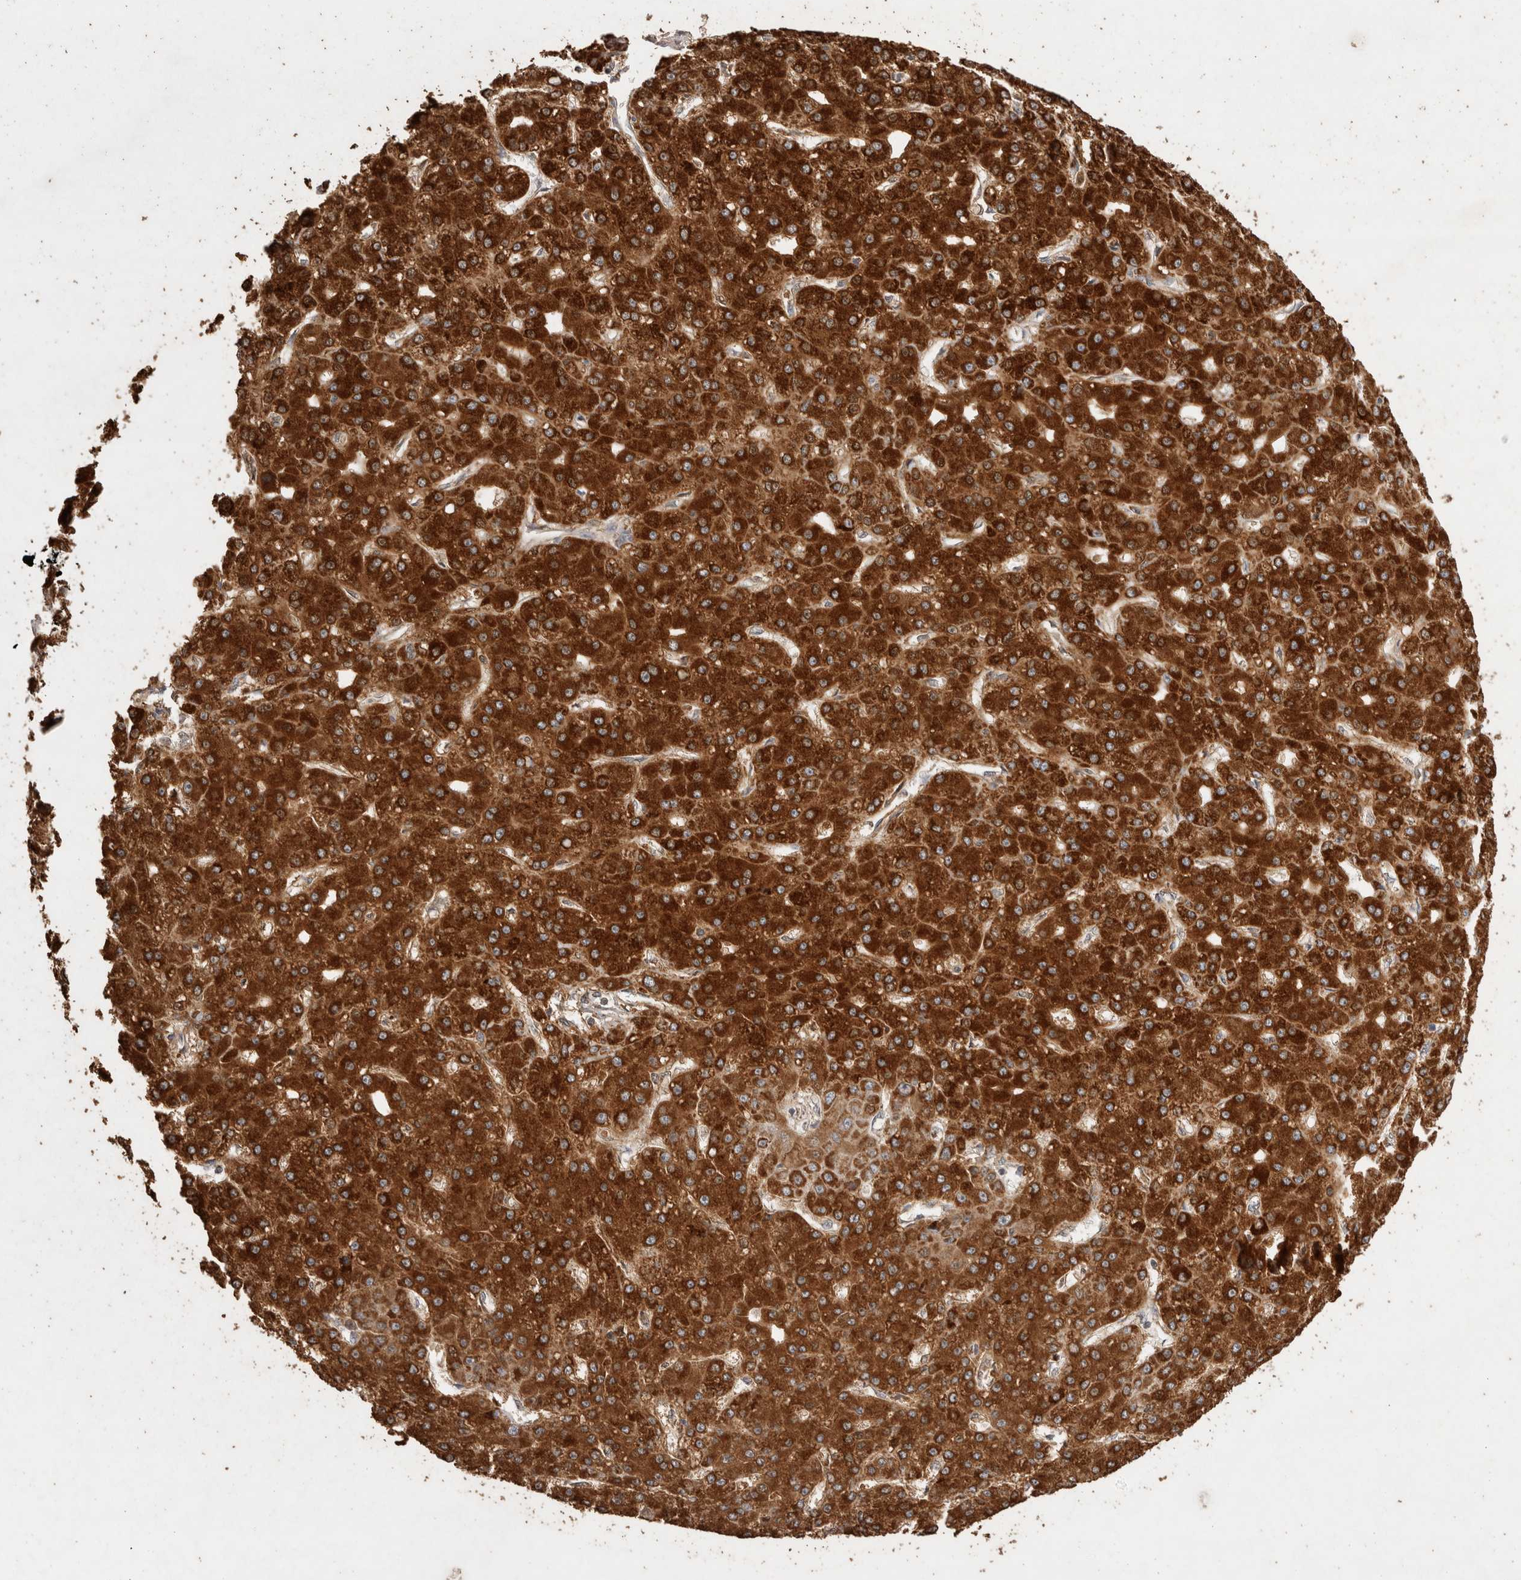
{"staining": {"intensity": "strong", "quantity": ">75%", "location": "cytoplasmic/membranous"}, "tissue": "liver cancer", "cell_type": "Tumor cells", "image_type": "cancer", "snomed": [{"axis": "morphology", "description": "Carcinoma, Hepatocellular, NOS"}, {"axis": "topography", "description": "Liver"}], "caption": "Approximately >75% of tumor cells in hepatocellular carcinoma (liver) demonstrate strong cytoplasmic/membranous protein positivity as visualized by brown immunohistochemical staining.", "gene": "ACADM", "patient": {"sex": "male", "age": 67}}